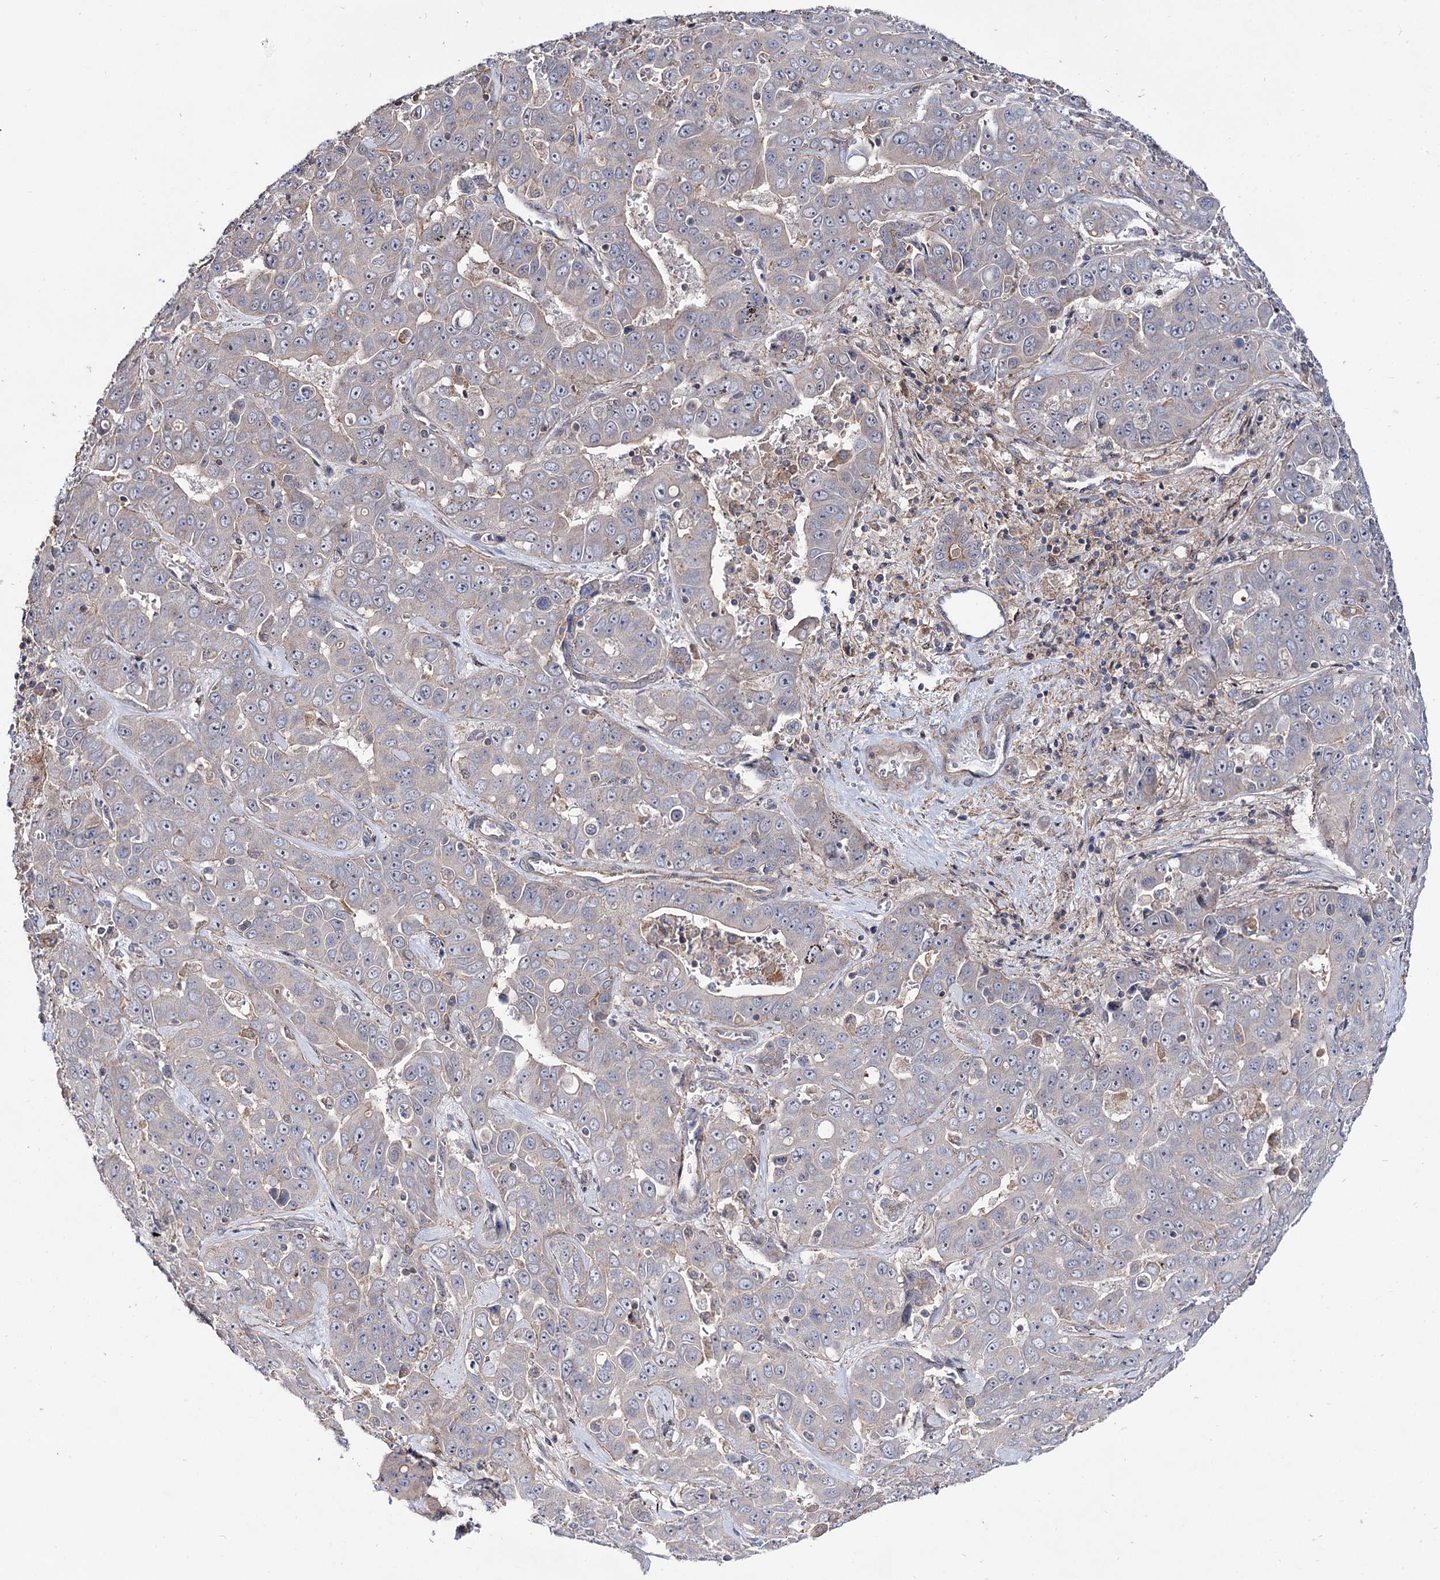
{"staining": {"intensity": "moderate", "quantity": "<25%", "location": "cytoplasmic/membranous"}, "tissue": "liver cancer", "cell_type": "Tumor cells", "image_type": "cancer", "snomed": [{"axis": "morphology", "description": "Cholangiocarcinoma"}, {"axis": "topography", "description": "Liver"}], "caption": "A low amount of moderate cytoplasmic/membranous positivity is appreciated in about <25% of tumor cells in cholangiocarcinoma (liver) tissue.", "gene": "SEC24A", "patient": {"sex": "female", "age": 52}}